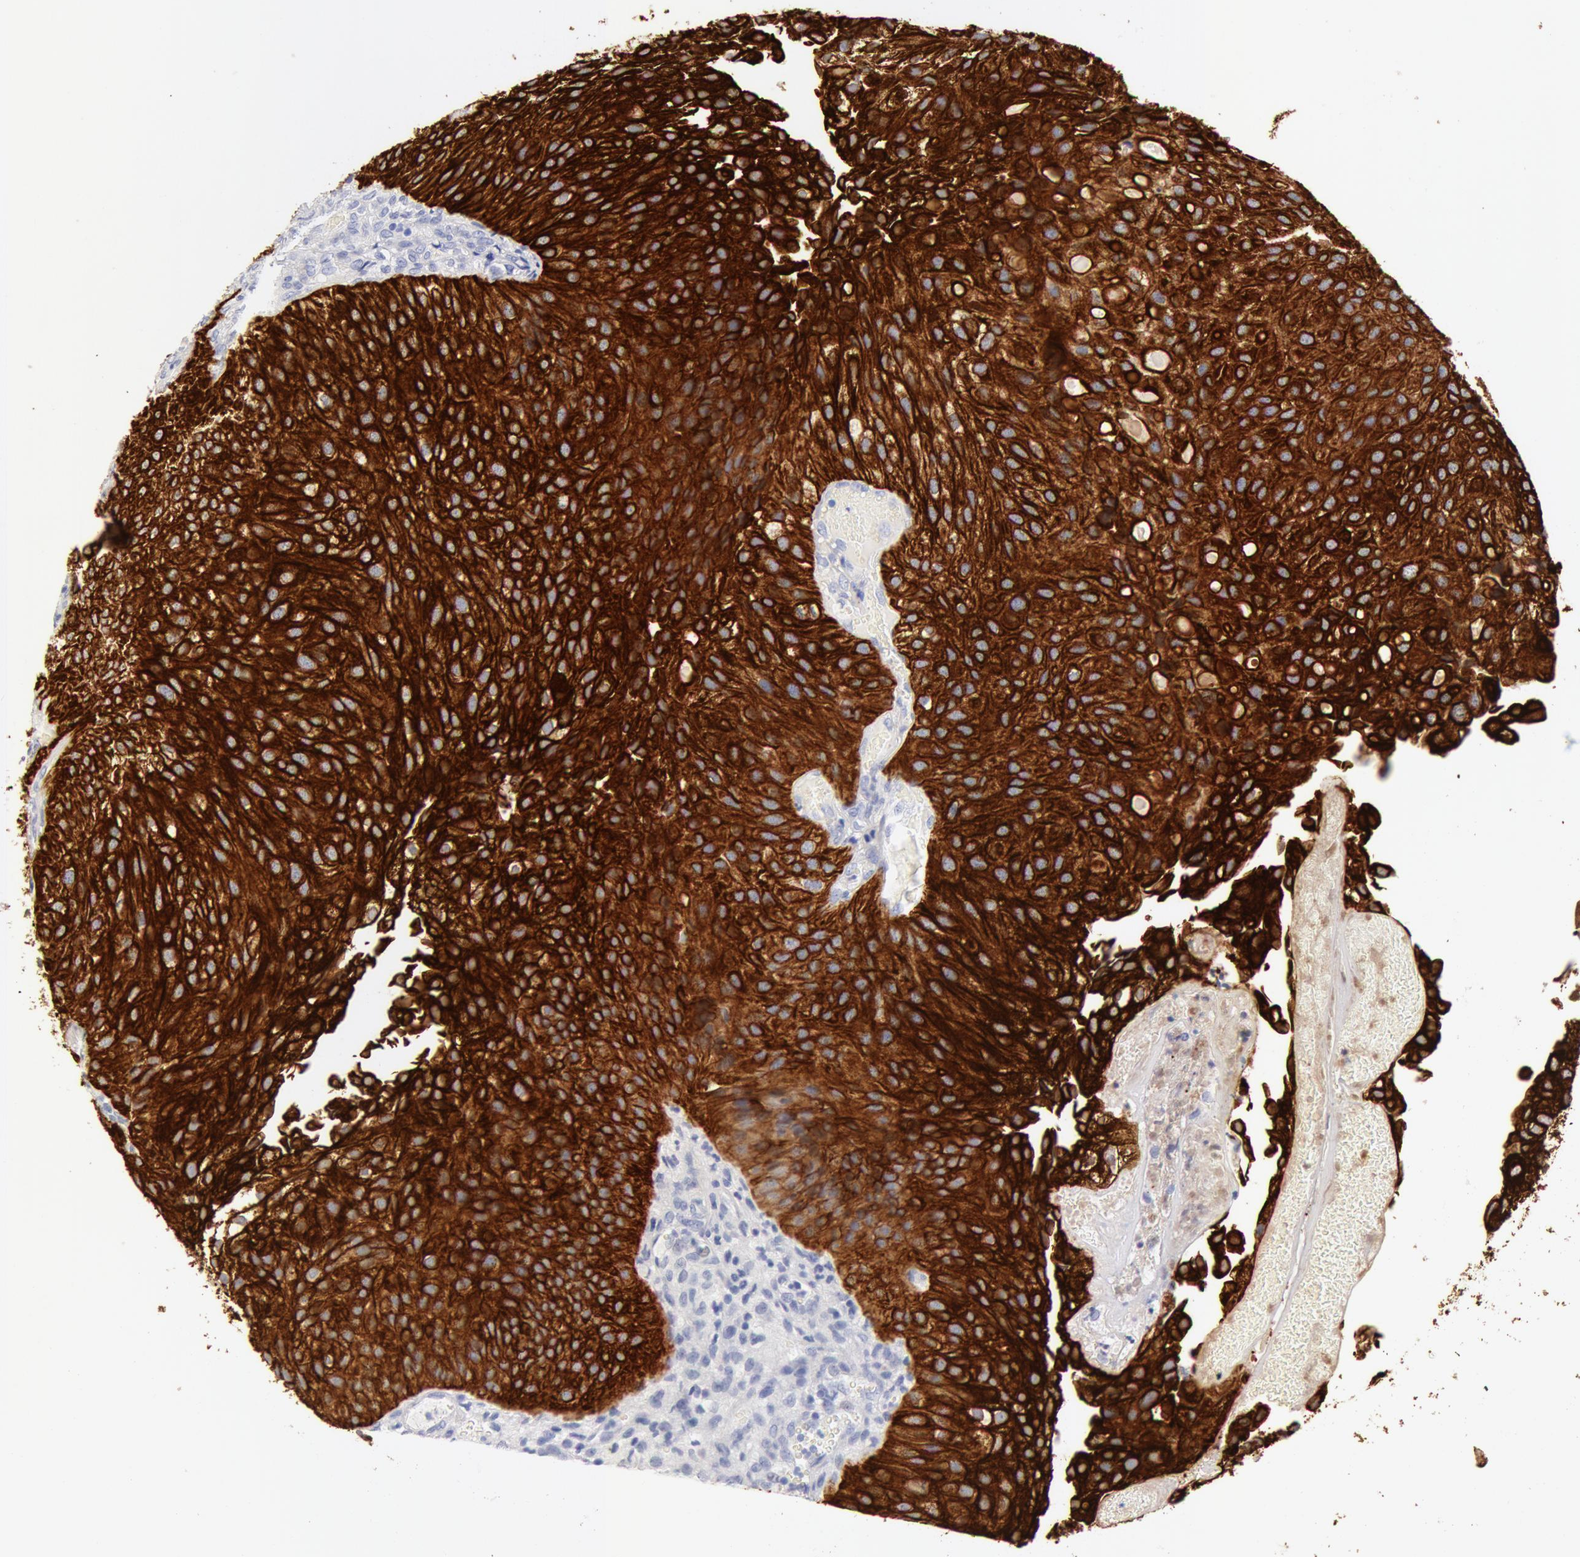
{"staining": {"intensity": "strong", "quantity": ">75%", "location": "cytoplasmic/membranous"}, "tissue": "urothelial cancer", "cell_type": "Tumor cells", "image_type": "cancer", "snomed": [{"axis": "morphology", "description": "Urothelial carcinoma, Low grade"}, {"axis": "topography", "description": "Urinary bladder"}], "caption": "Urothelial cancer stained with a brown dye shows strong cytoplasmic/membranous positive positivity in approximately >75% of tumor cells.", "gene": "KRT8", "patient": {"sex": "female", "age": 89}}